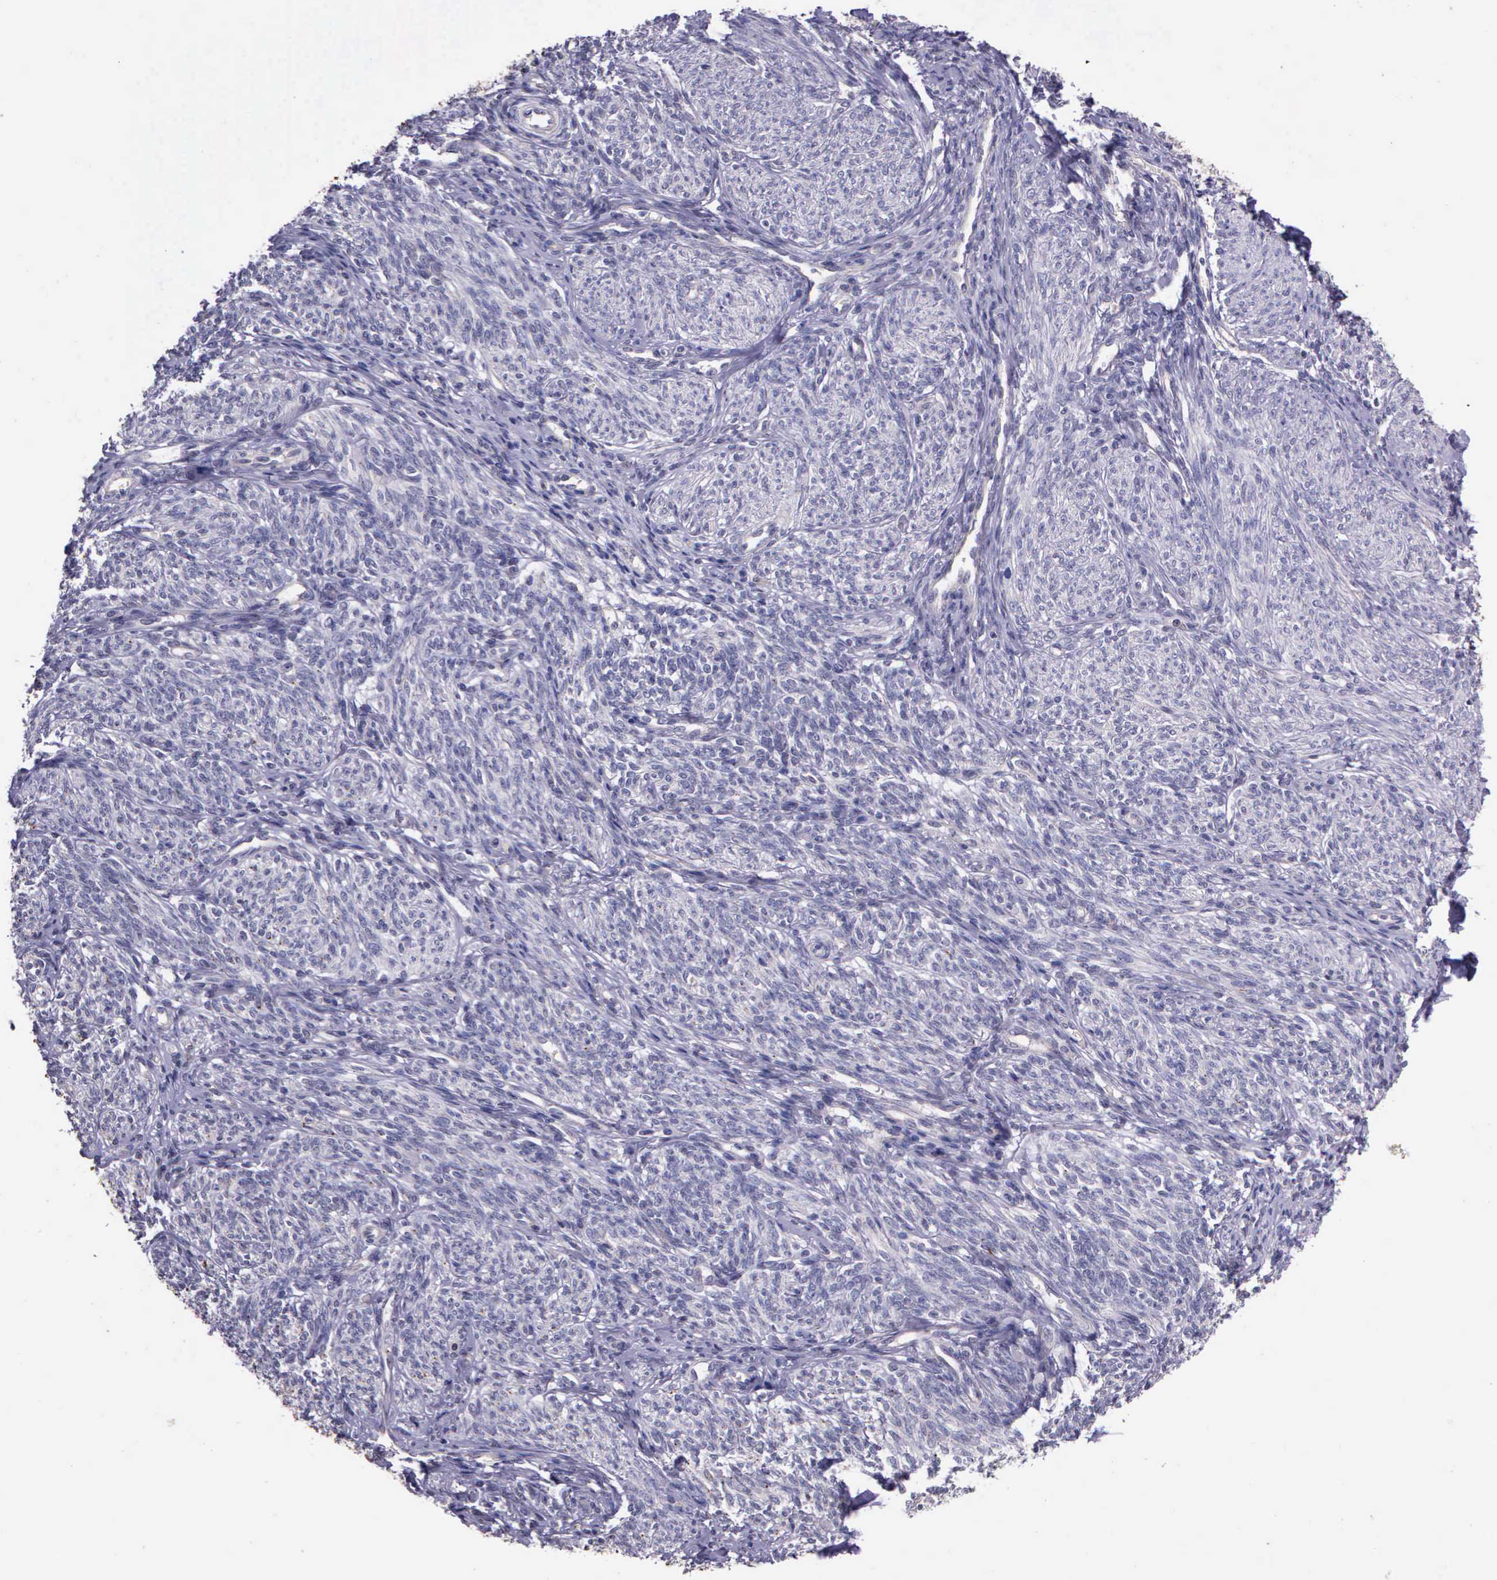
{"staining": {"intensity": "negative", "quantity": "none", "location": "none"}, "tissue": "endometrium", "cell_type": "Cells in endometrial stroma", "image_type": "normal", "snomed": [{"axis": "morphology", "description": "Normal tissue, NOS"}, {"axis": "topography", "description": "Endometrium"}], "caption": "Immunohistochemistry histopathology image of normal endometrium stained for a protein (brown), which reveals no expression in cells in endometrial stroma.", "gene": "IGBP1P2", "patient": {"sex": "female", "age": 82}}